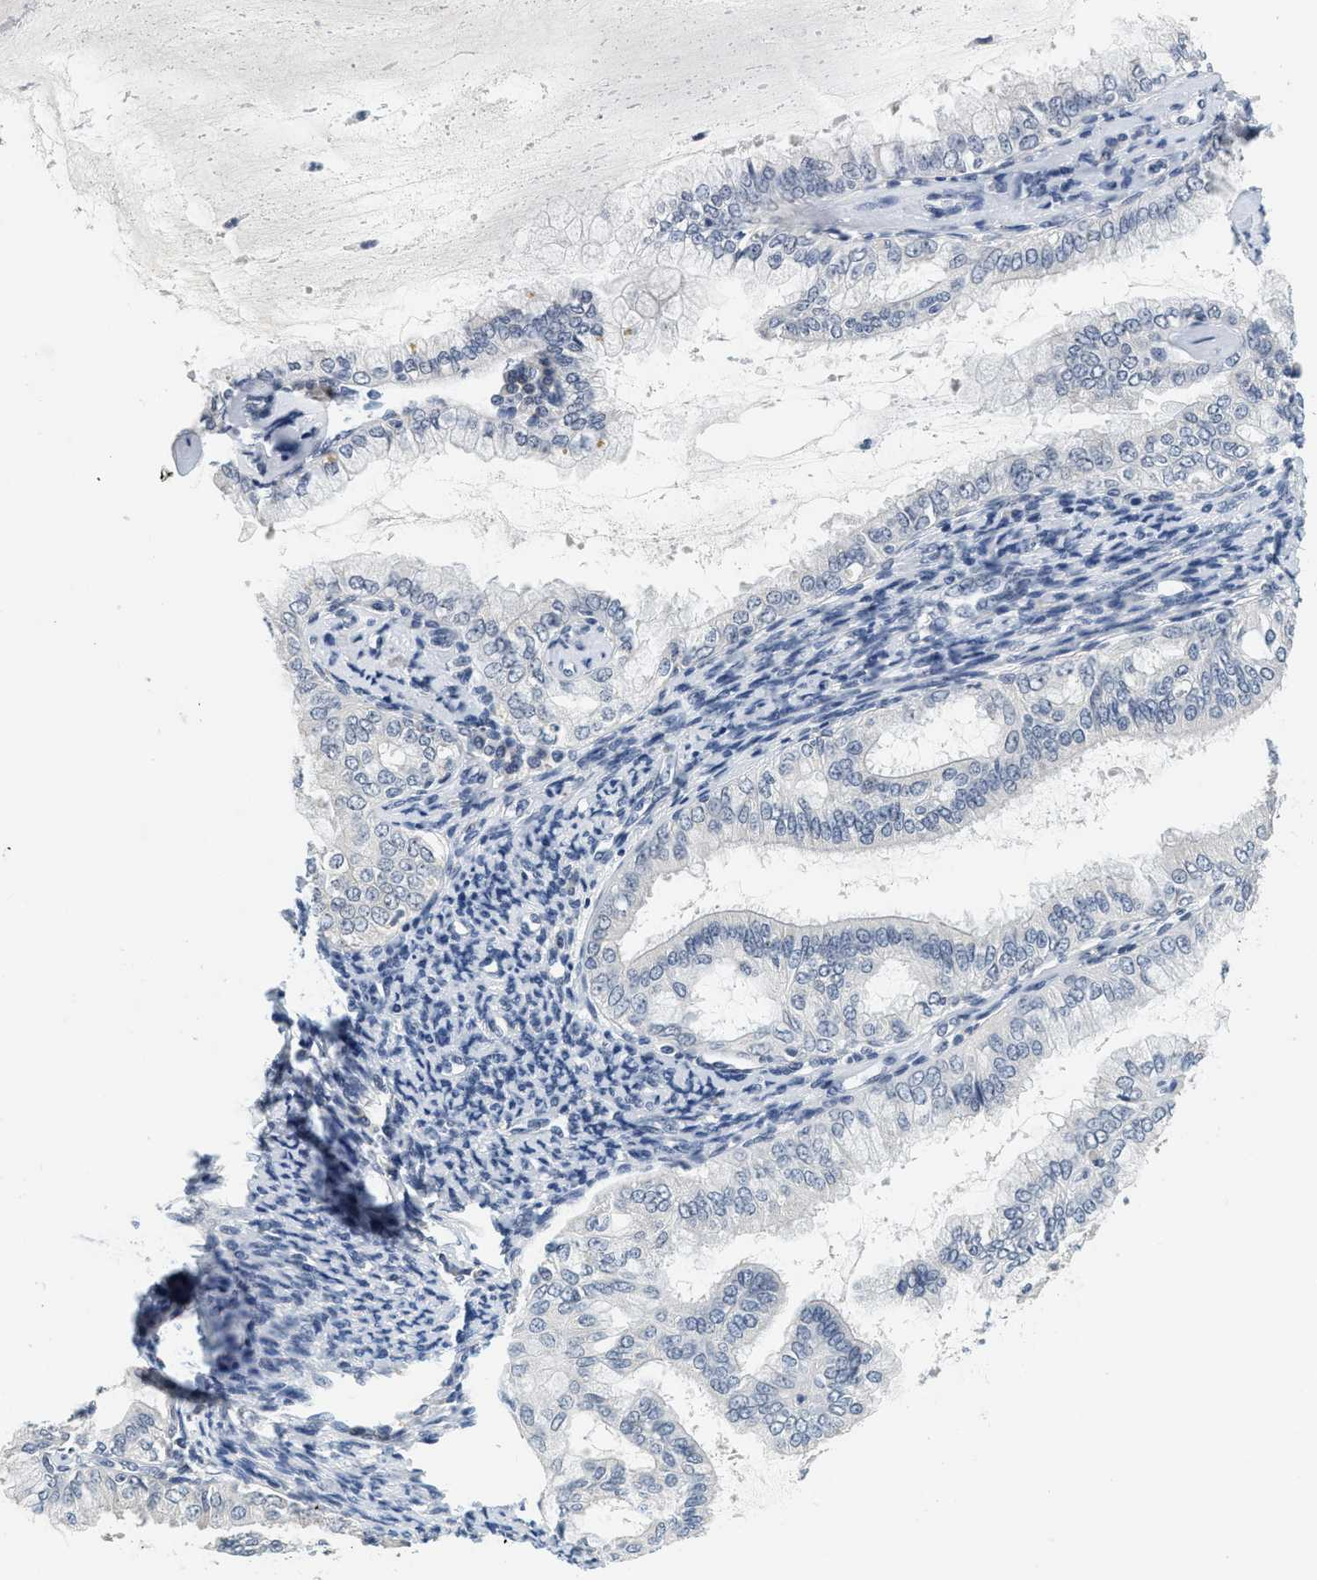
{"staining": {"intensity": "negative", "quantity": "none", "location": "none"}, "tissue": "endometrial cancer", "cell_type": "Tumor cells", "image_type": "cancer", "snomed": [{"axis": "morphology", "description": "Adenocarcinoma, NOS"}, {"axis": "topography", "description": "Endometrium"}], "caption": "Immunohistochemical staining of human endometrial adenocarcinoma reveals no significant expression in tumor cells. (DAB (3,3'-diaminobenzidine) immunohistochemistry (IHC) visualized using brightfield microscopy, high magnification).", "gene": "MZF1", "patient": {"sex": "female", "age": 63}}